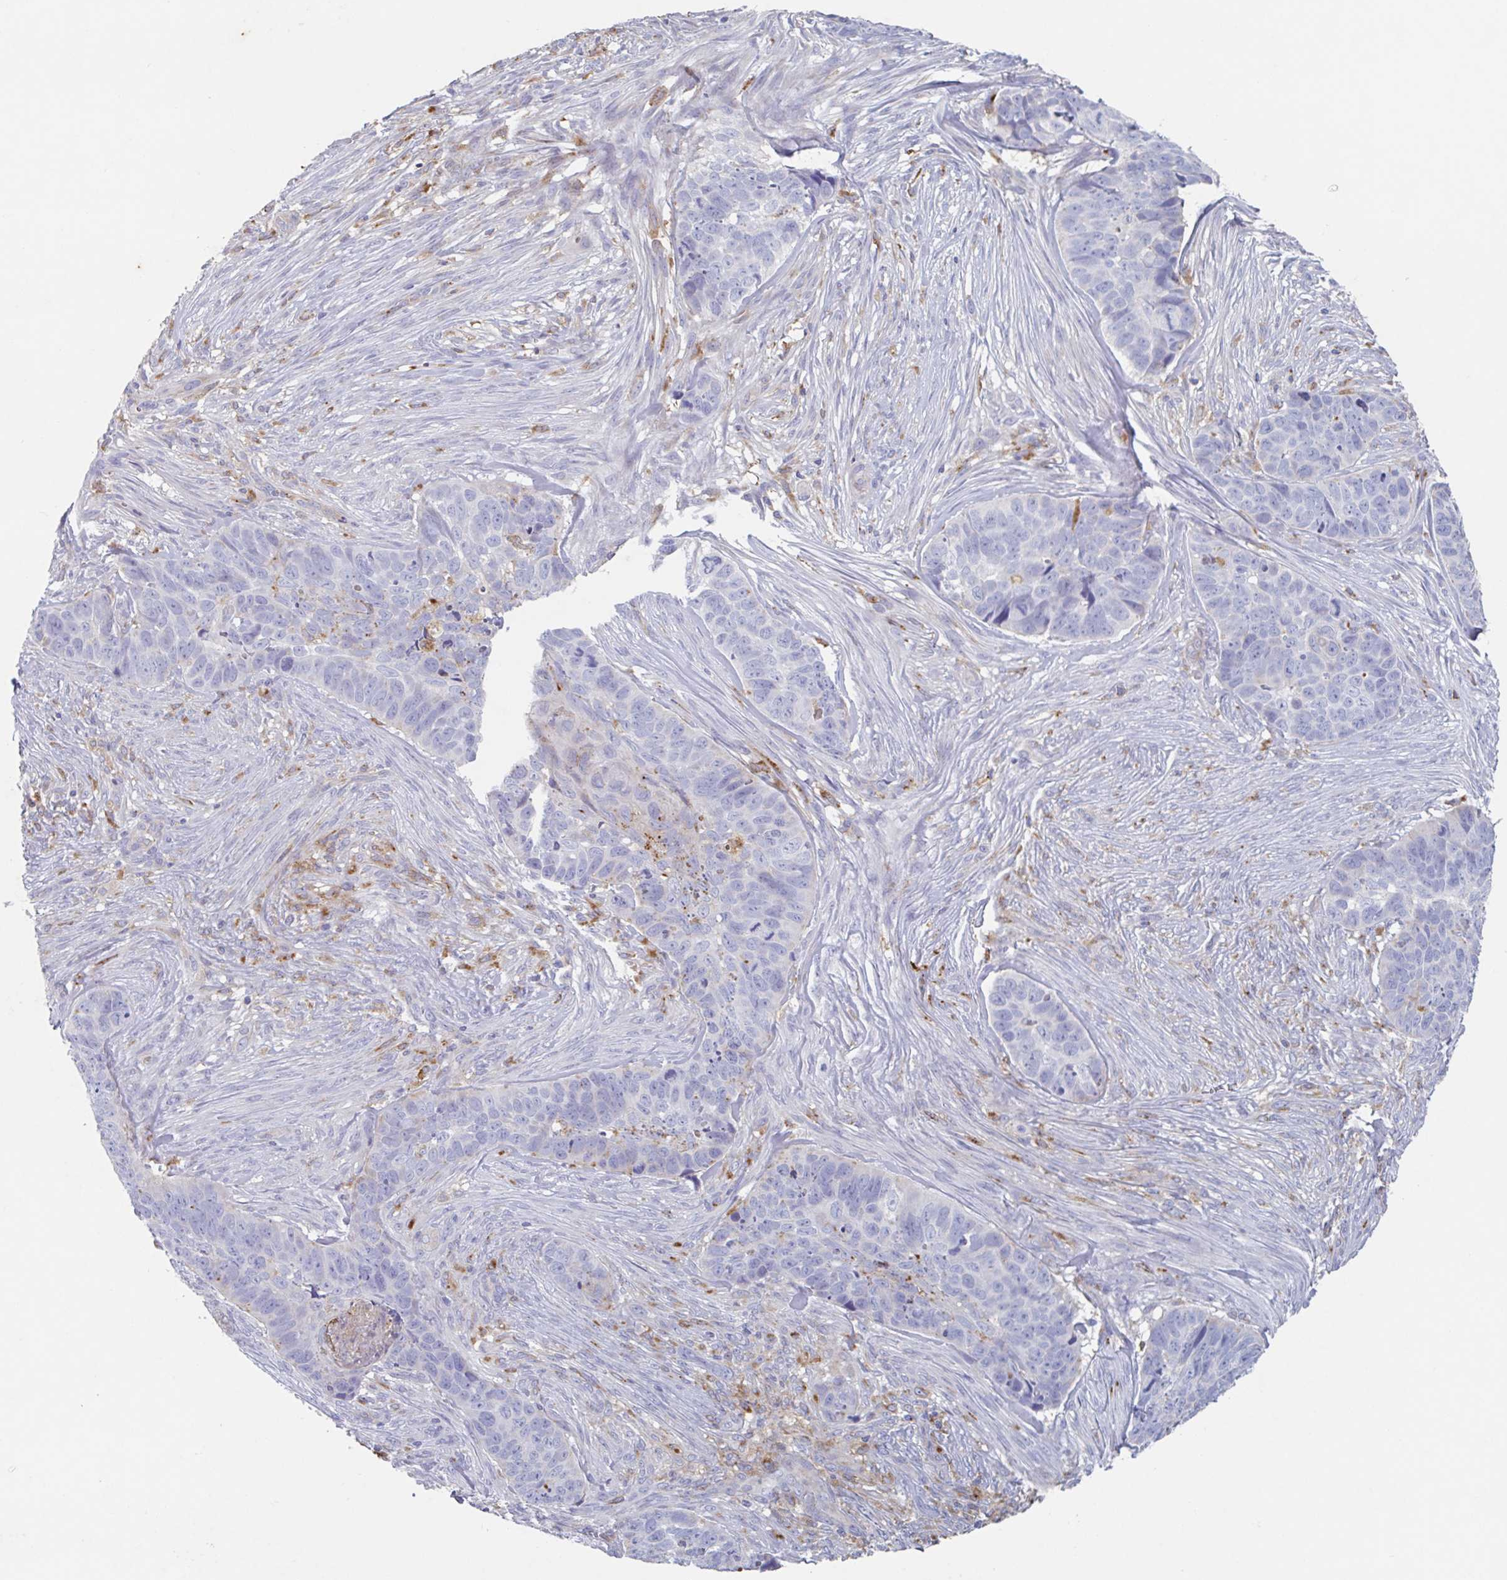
{"staining": {"intensity": "weak", "quantity": "<25%", "location": "cytoplasmic/membranous"}, "tissue": "skin cancer", "cell_type": "Tumor cells", "image_type": "cancer", "snomed": [{"axis": "morphology", "description": "Basal cell carcinoma"}, {"axis": "topography", "description": "Skin"}], "caption": "Skin basal cell carcinoma was stained to show a protein in brown. There is no significant positivity in tumor cells. The staining is performed using DAB (3,3'-diaminobenzidine) brown chromogen with nuclei counter-stained in using hematoxylin.", "gene": "MANBA", "patient": {"sex": "female", "age": 82}}